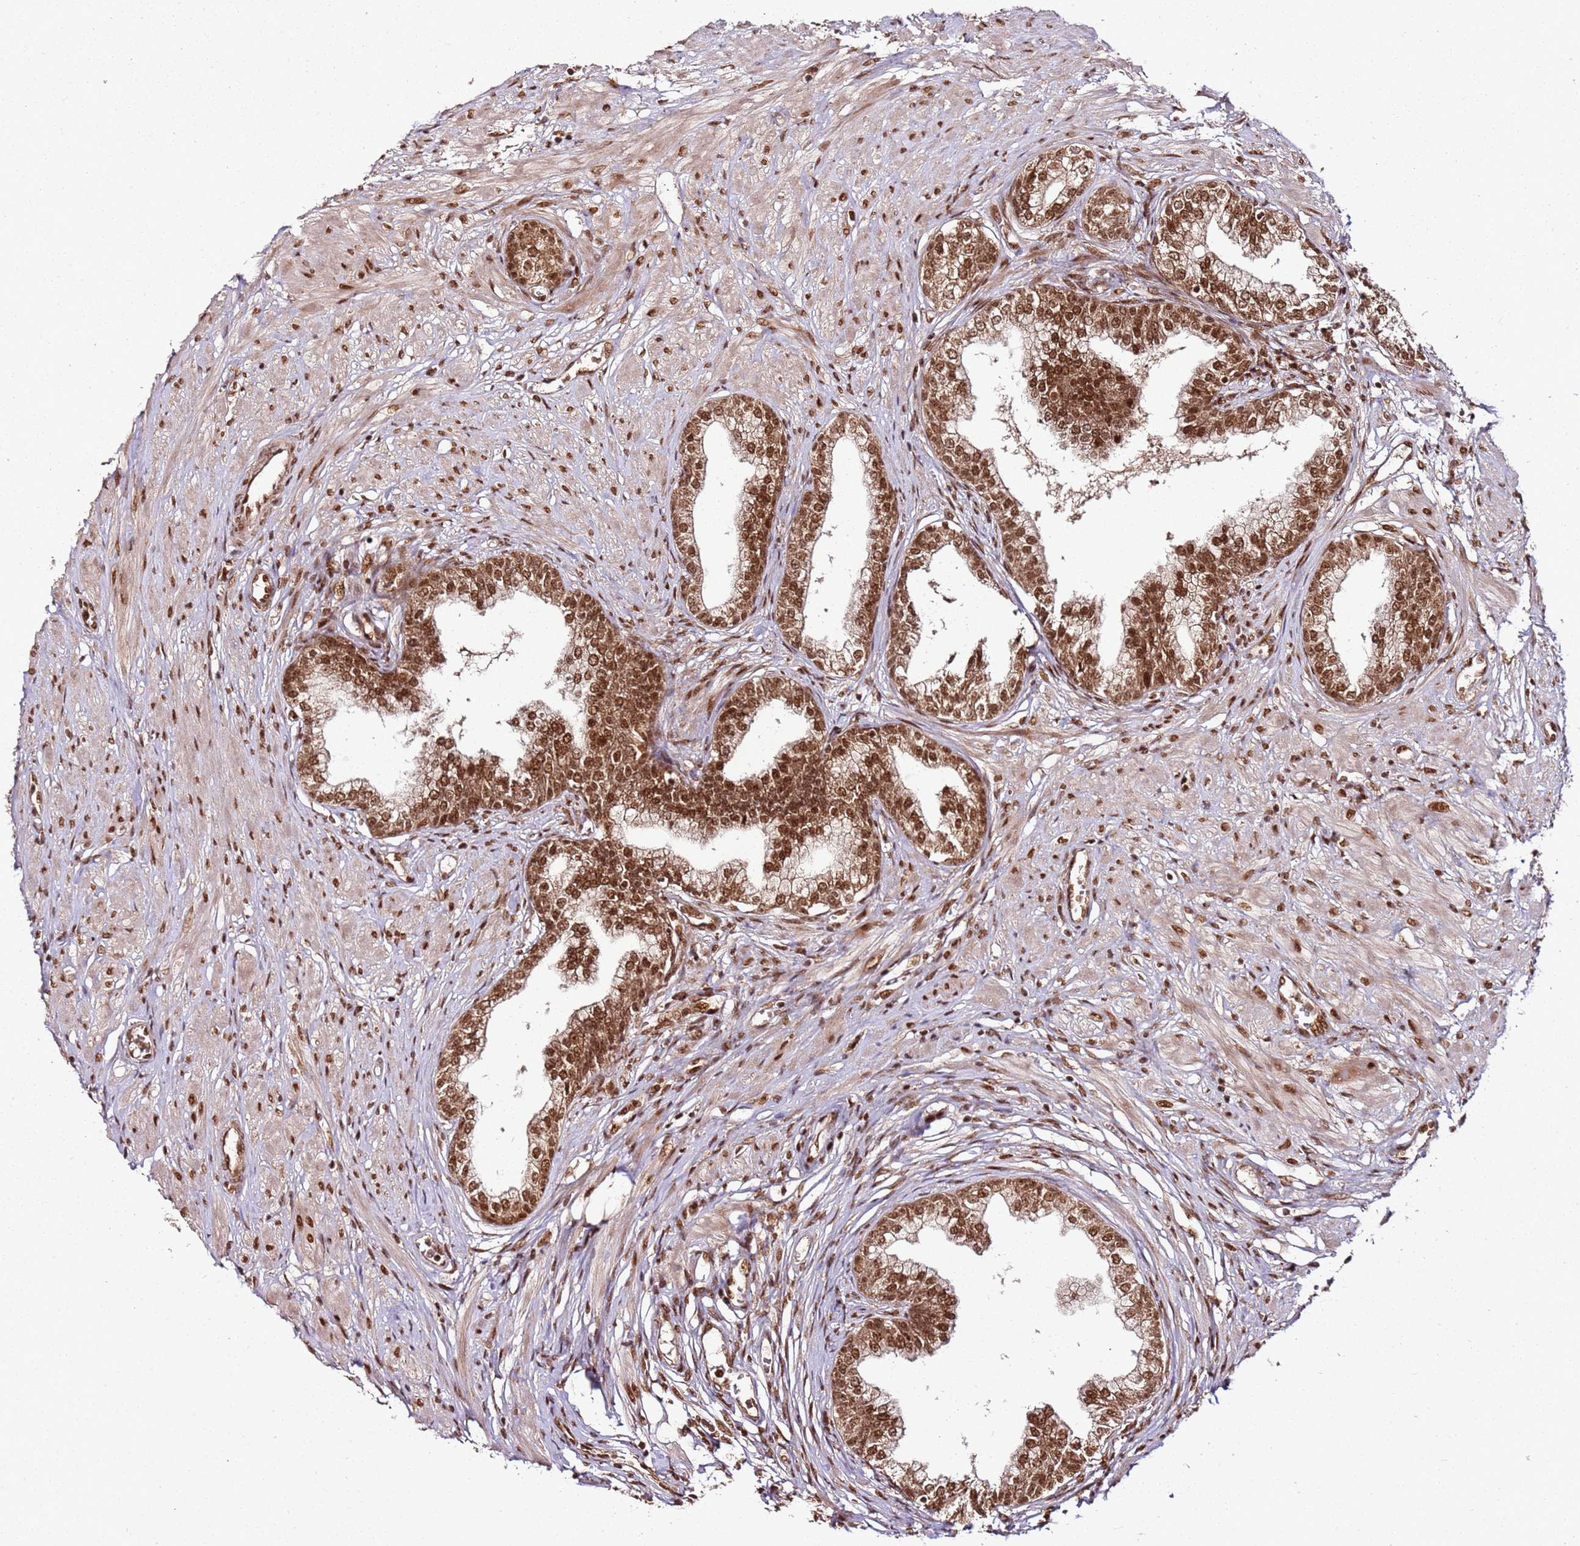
{"staining": {"intensity": "strong", "quantity": ">75%", "location": "nuclear"}, "tissue": "prostate", "cell_type": "Glandular cells", "image_type": "normal", "snomed": [{"axis": "morphology", "description": "Normal tissue, NOS"}, {"axis": "morphology", "description": "Urothelial carcinoma, Low grade"}, {"axis": "topography", "description": "Urinary bladder"}, {"axis": "topography", "description": "Prostate"}], "caption": "The immunohistochemical stain labels strong nuclear expression in glandular cells of benign prostate. Immunohistochemistry (ihc) stains the protein in brown and the nuclei are stained blue.", "gene": "XRN2", "patient": {"sex": "male", "age": 60}}